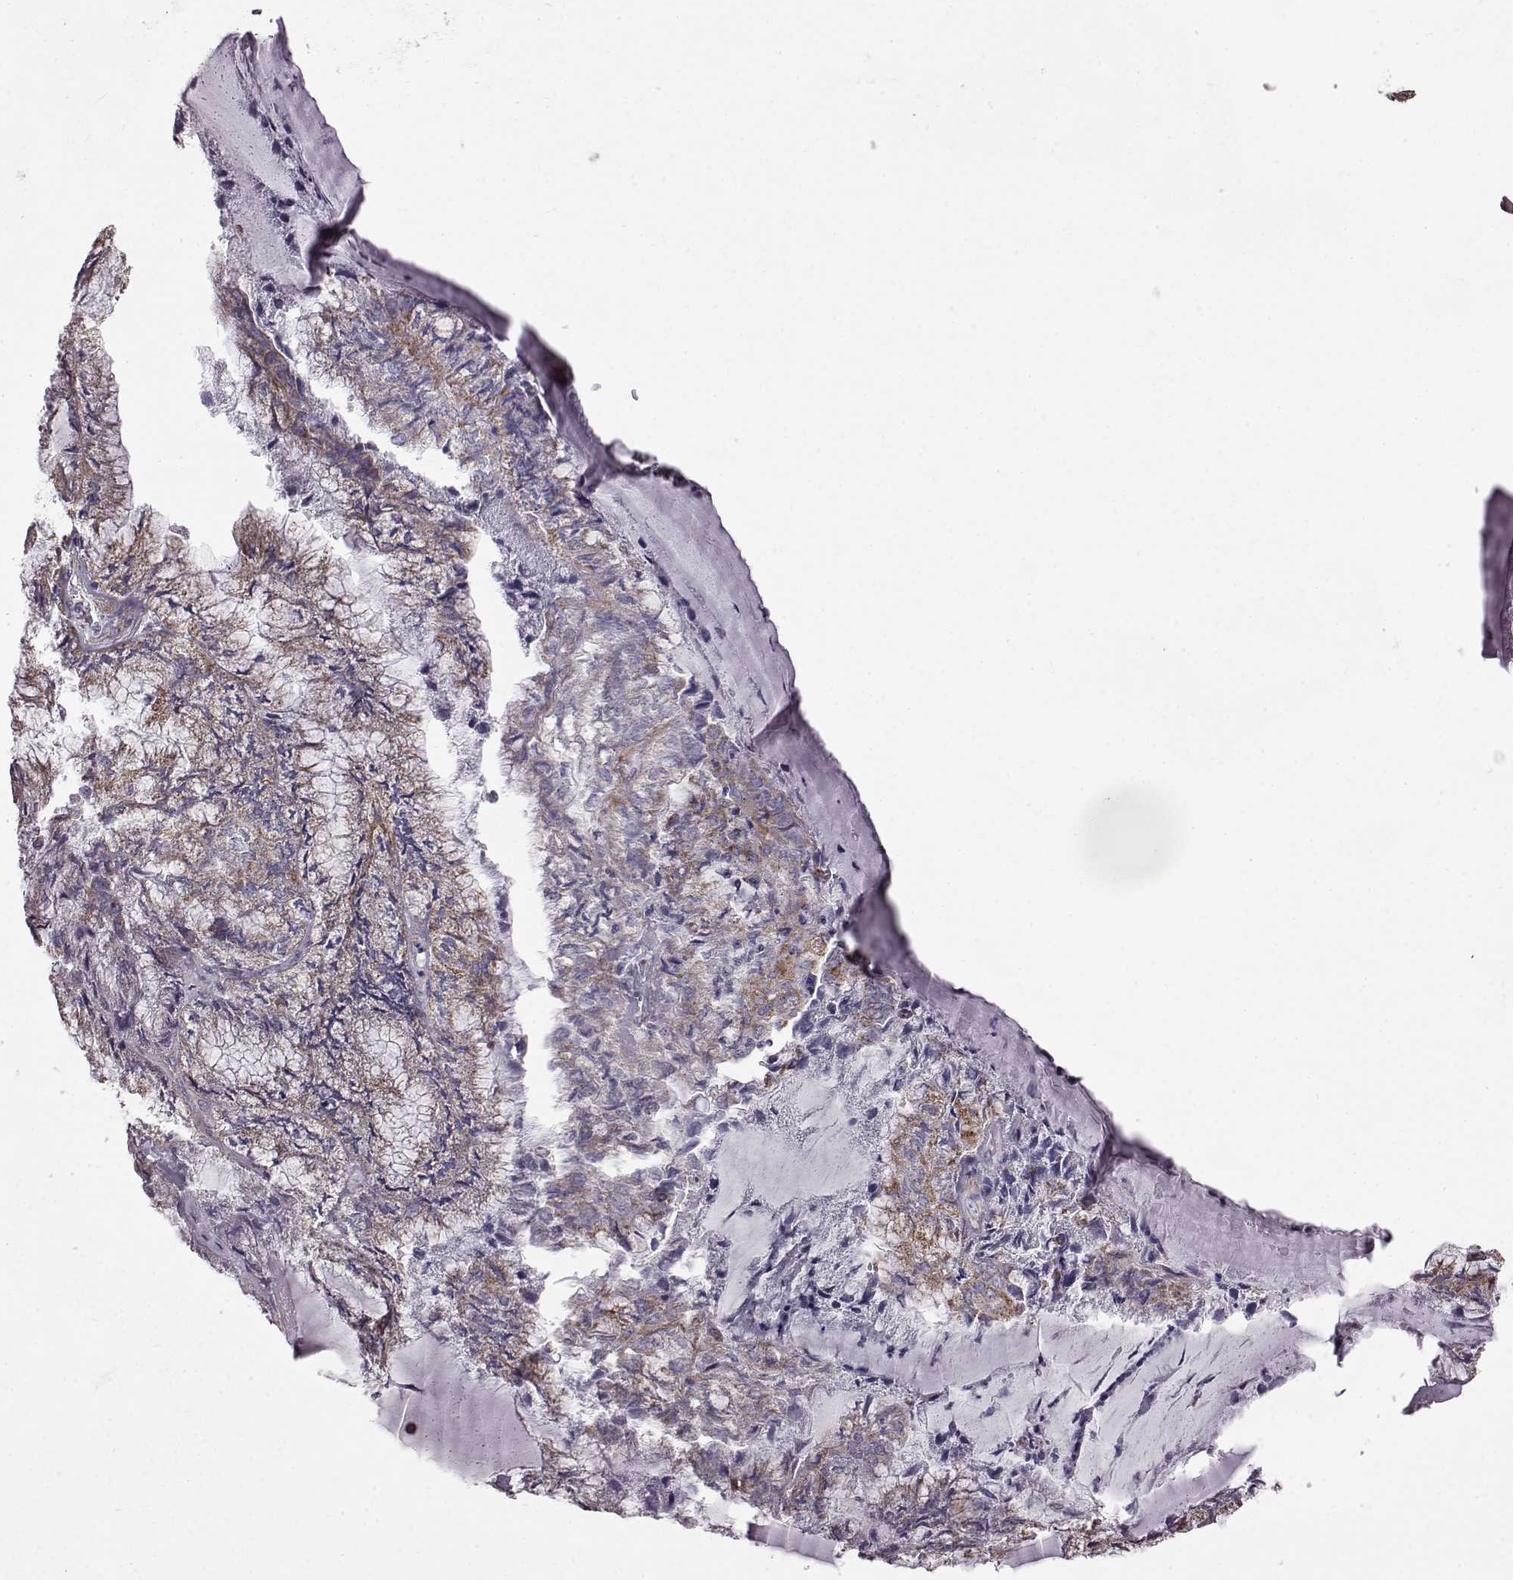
{"staining": {"intensity": "moderate", "quantity": ">75%", "location": "cytoplasmic/membranous"}, "tissue": "endometrial cancer", "cell_type": "Tumor cells", "image_type": "cancer", "snomed": [{"axis": "morphology", "description": "Carcinoma, NOS"}, {"axis": "topography", "description": "Endometrium"}], "caption": "This image demonstrates carcinoma (endometrial) stained with immunohistochemistry to label a protein in brown. The cytoplasmic/membranous of tumor cells show moderate positivity for the protein. Nuclei are counter-stained blue.", "gene": "FAM8A1", "patient": {"sex": "female", "age": 62}}